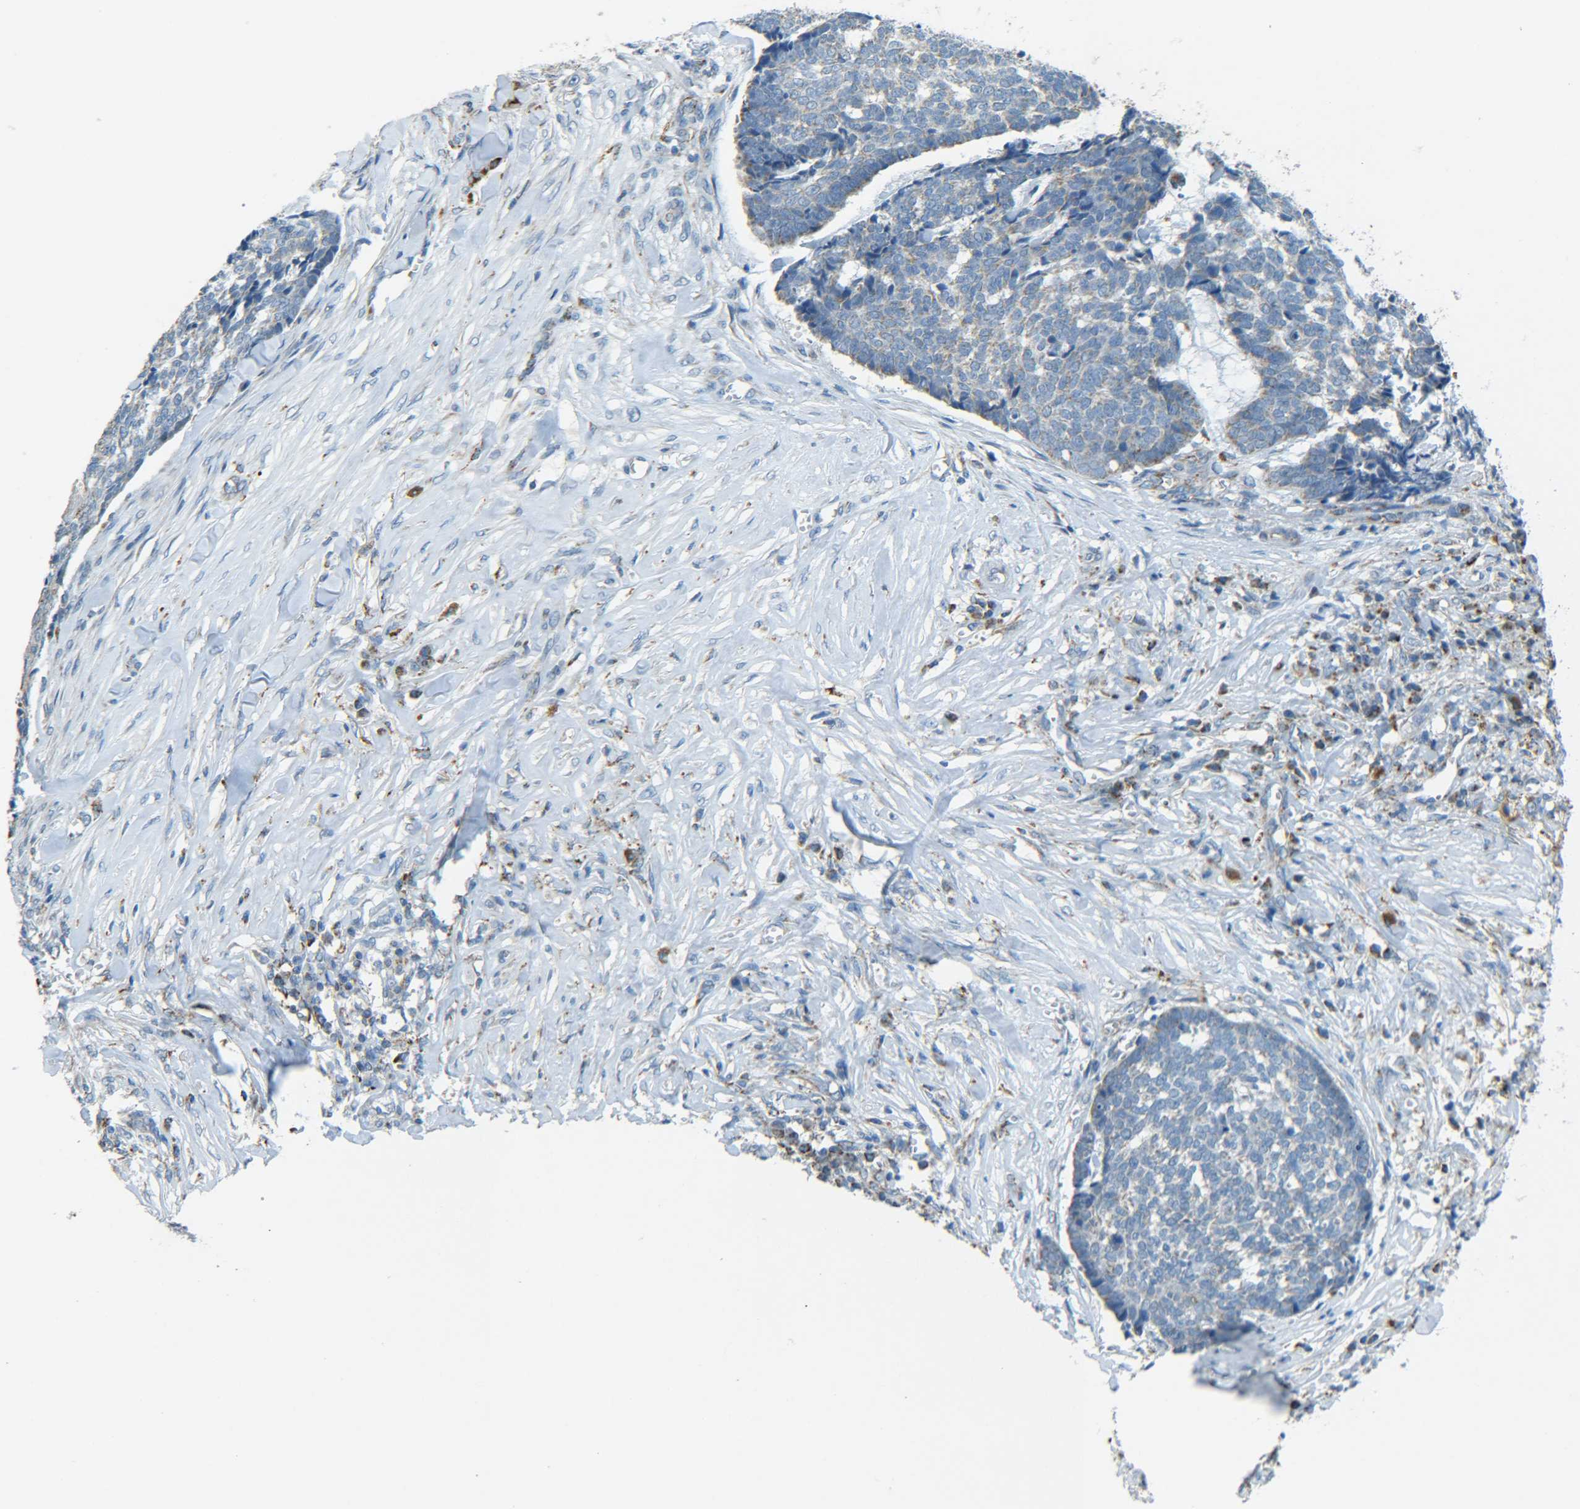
{"staining": {"intensity": "weak", "quantity": "<25%", "location": "cytoplasmic/membranous"}, "tissue": "skin cancer", "cell_type": "Tumor cells", "image_type": "cancer", "snomed": [{"axis": "morphology", "description": "Basal cell carcinoma"}, {"axis": "topography", "description": "Skin"}], "caption": "IHC image of skin cancer (basal cell carcinoma) stained for a protein (brown), which exhibits no staining in tumor cells.", "gene": "CYB5R1", "patient": {"sex": "male", "age": 84}}